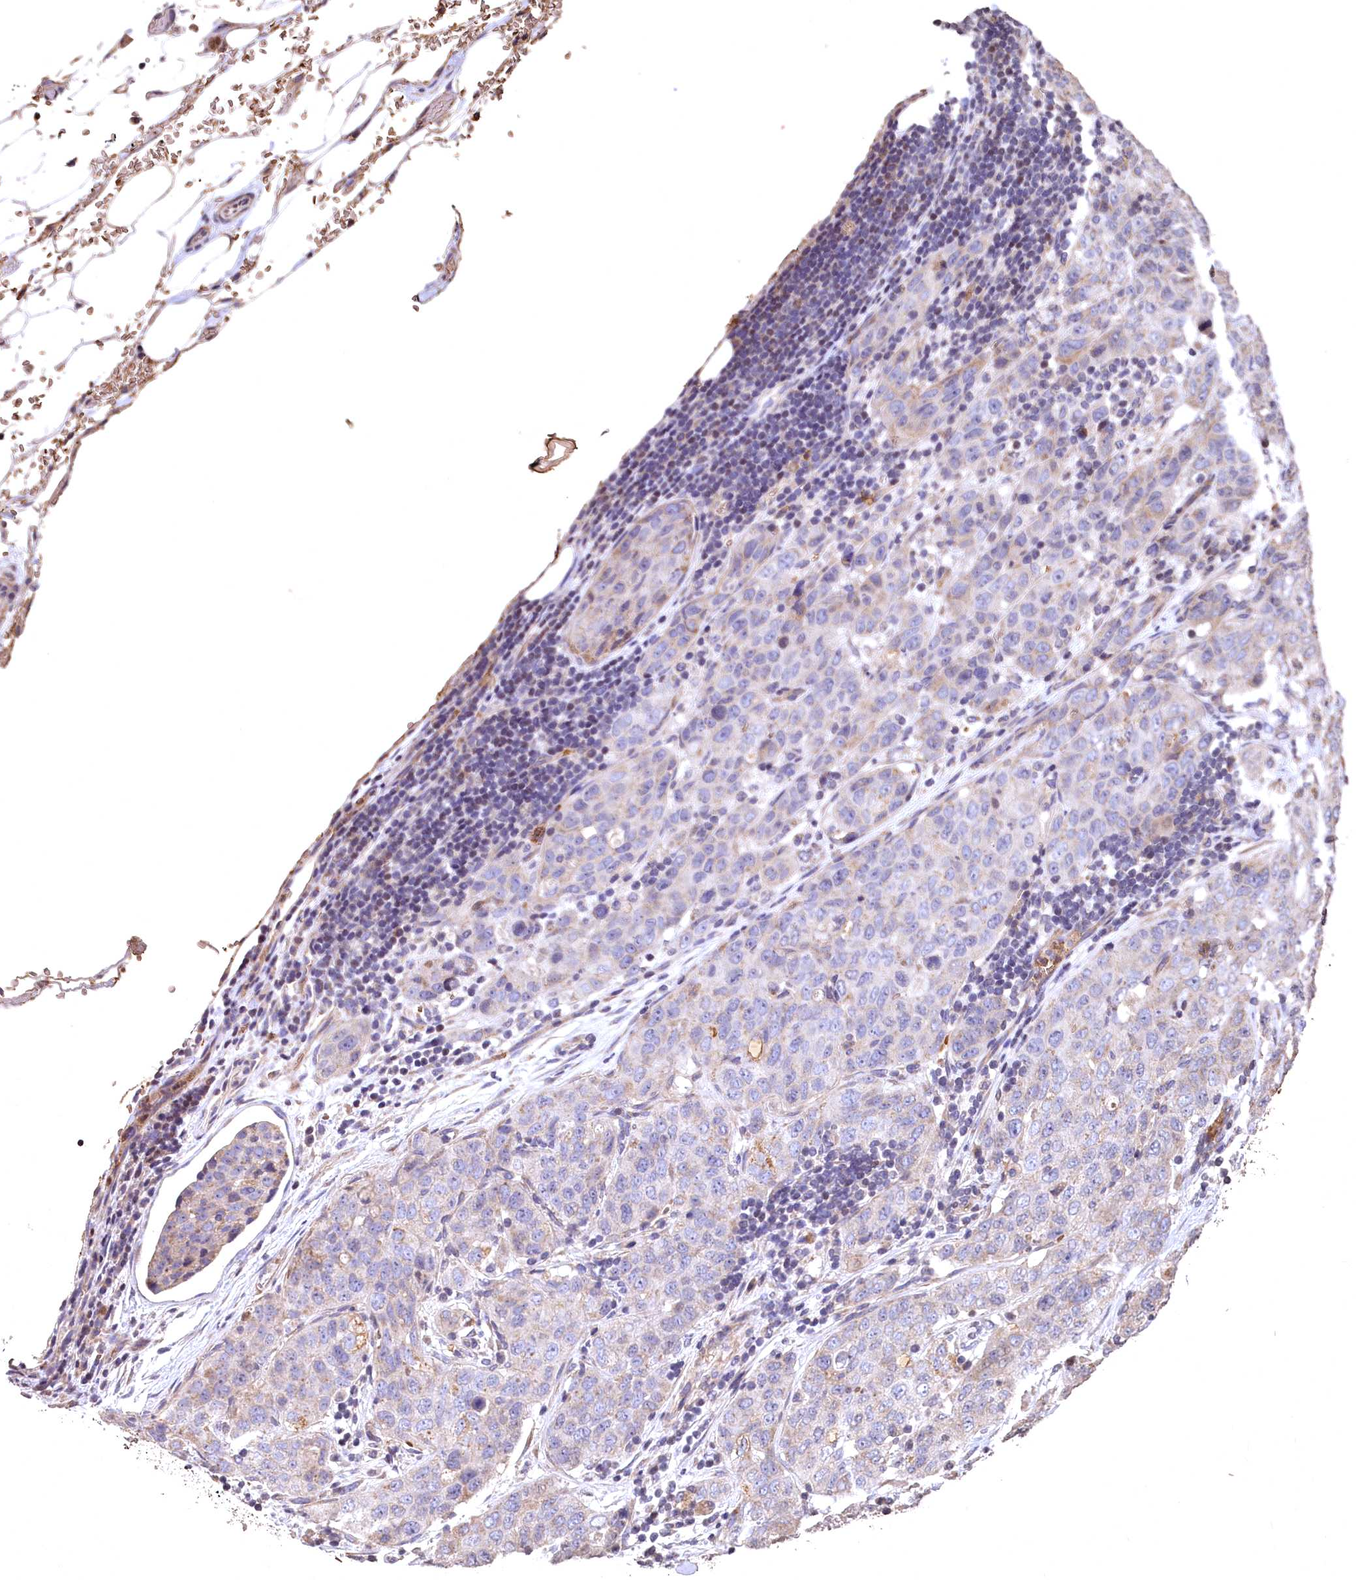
{"staining": {"intensity": "negative", "quantity": "none", "location": "none"}, "tissue": "stomach cancer", "cell_type": "Tumor cells", "image_type": "cancer", "snomed": [{"axis": "morphology", "description": "Normal tissue, NOS"}, {"axis": "morphology", "description": "Adenocarcinoma, NOS"}, {"axis": "topography", "description": "Lymph node"}, {"axis": "topography", "description": "Stomach"}], "caption": "Tumor cells show no significant staining in stomach adenocarcinoma.", "gene": "SPTA1", "patient": {"sex": "male", "age": 48}}